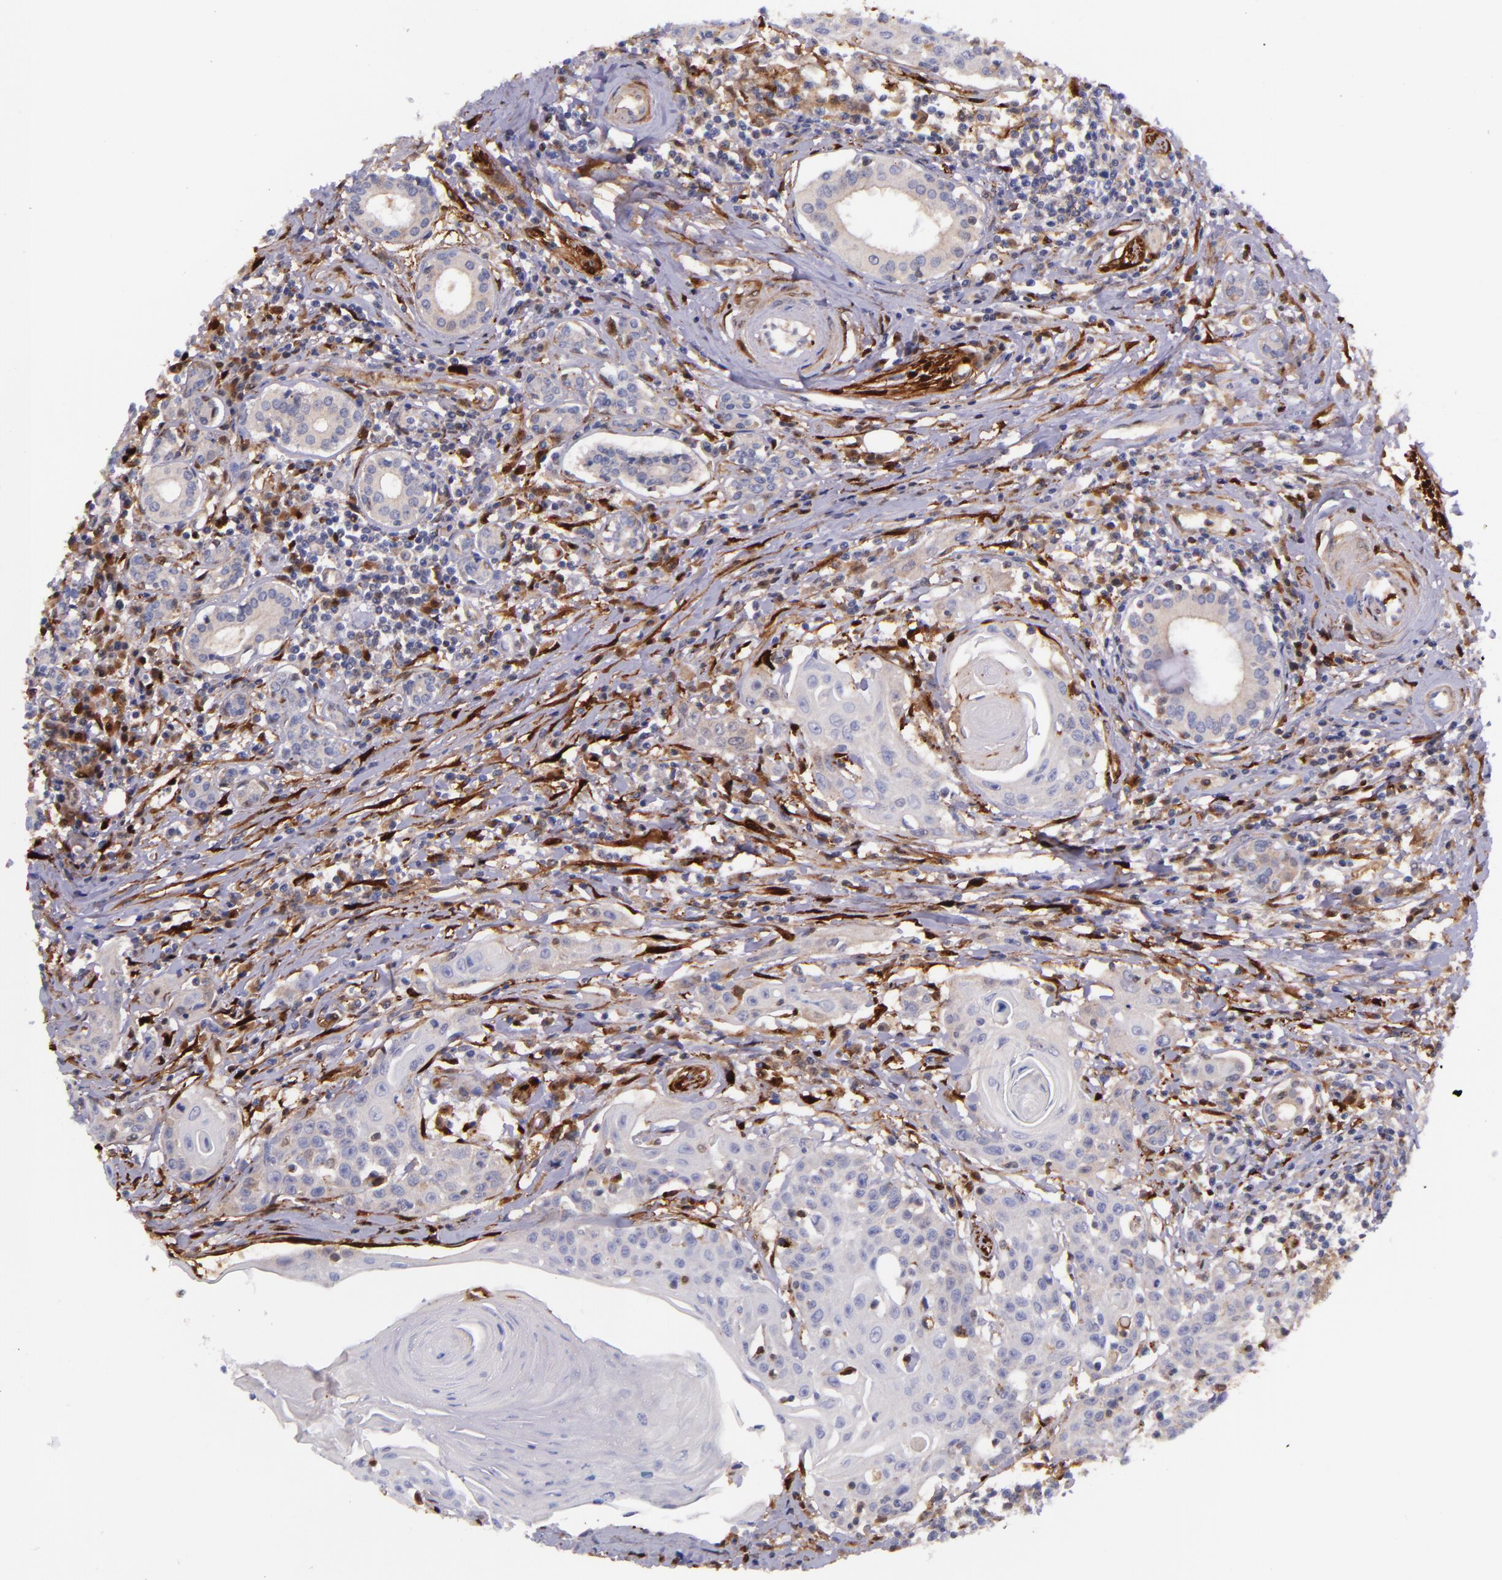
{"staining": {"intensity": "negative", "quantity": "none", "location": "none"}, "tissue": "head and neck cancer", "cell_type": "Tumor cells", "image_type": "cancer", "snomed": [{"axis": "morphology", "description": "Squamous cell carcinoma, NOS"}, {"axis": "morphology", "description": "Squamous cell carcinoma, metastatic, NOS"}, {"axis": "topography", "description": "Lymph node"}, {"axis": "topography", "description": "Salivary gland"}, {"axis": "topography", "description": "Head-Neck"}], "caption": "The image shows no significant staining in tumor cells of head and neck cancer (squamous cell carcinoma).", "gene": "LGALS1", "patient": {"sex": "female", "age": 74}}